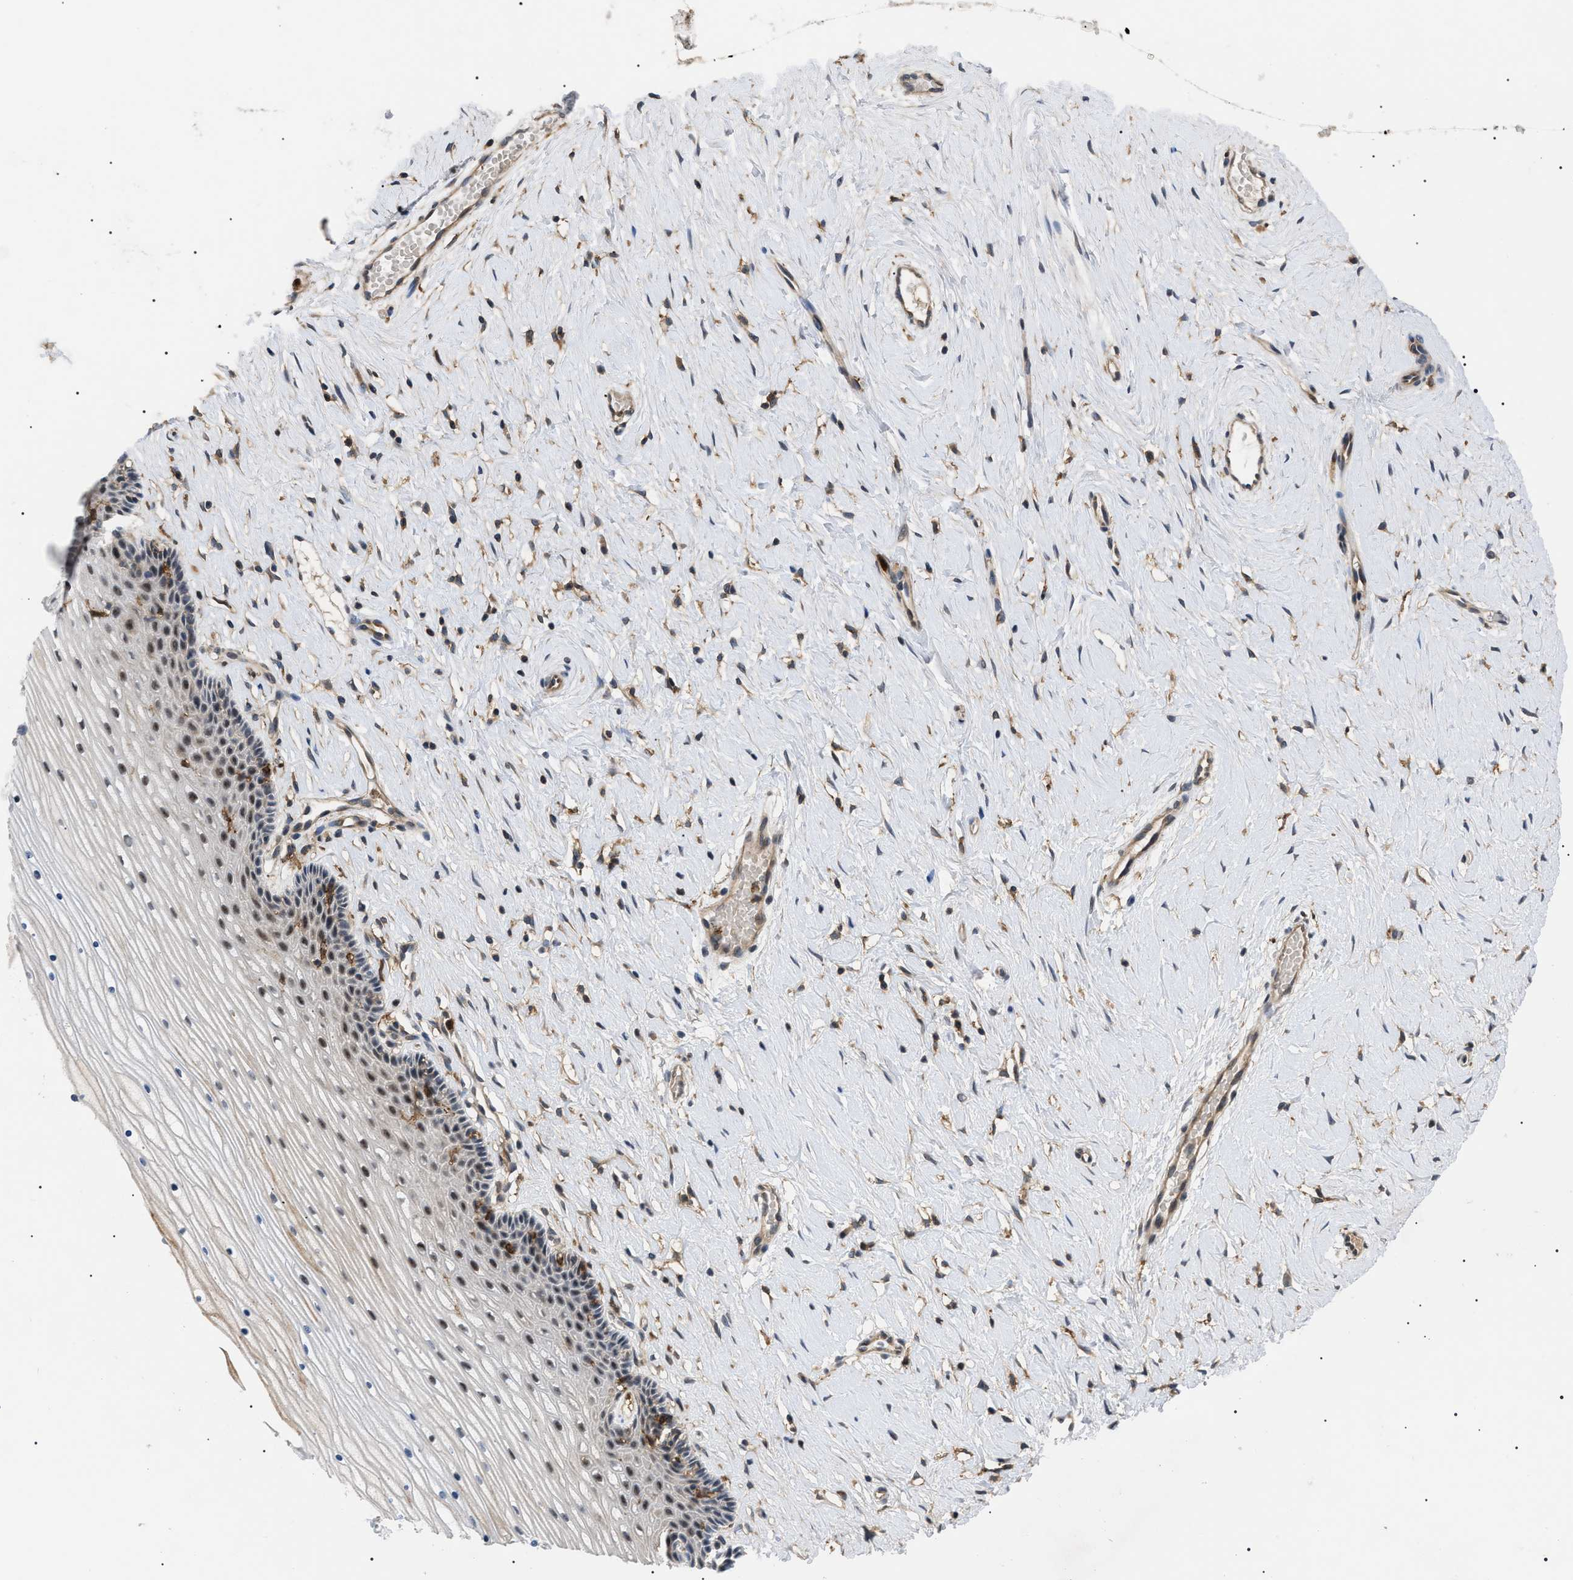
{"staining": {"intensity": "moderate", "quantity": "25%-75%", "location": "cytoplasmic/membranous"}, "tissue": "cervix", "cell_type": "Glandular cells", "image_type": "normal", "snomed": [{"axis": "morphology", "description": "Normal tissue, NOS"}, {"axis": "topography", "description": "Cervix"}], "caption": "High-magnification brightfield microscopy of normal cervix stained with DAB (brown) and counterstained with hematoxylin (blue). glandular cells exhibit moderate cytoplasmic/membranous positivity is appreciated in about25%-75% of cells.", "gene": "CD300A", "patient": {"sex": "female", "age": 39}}